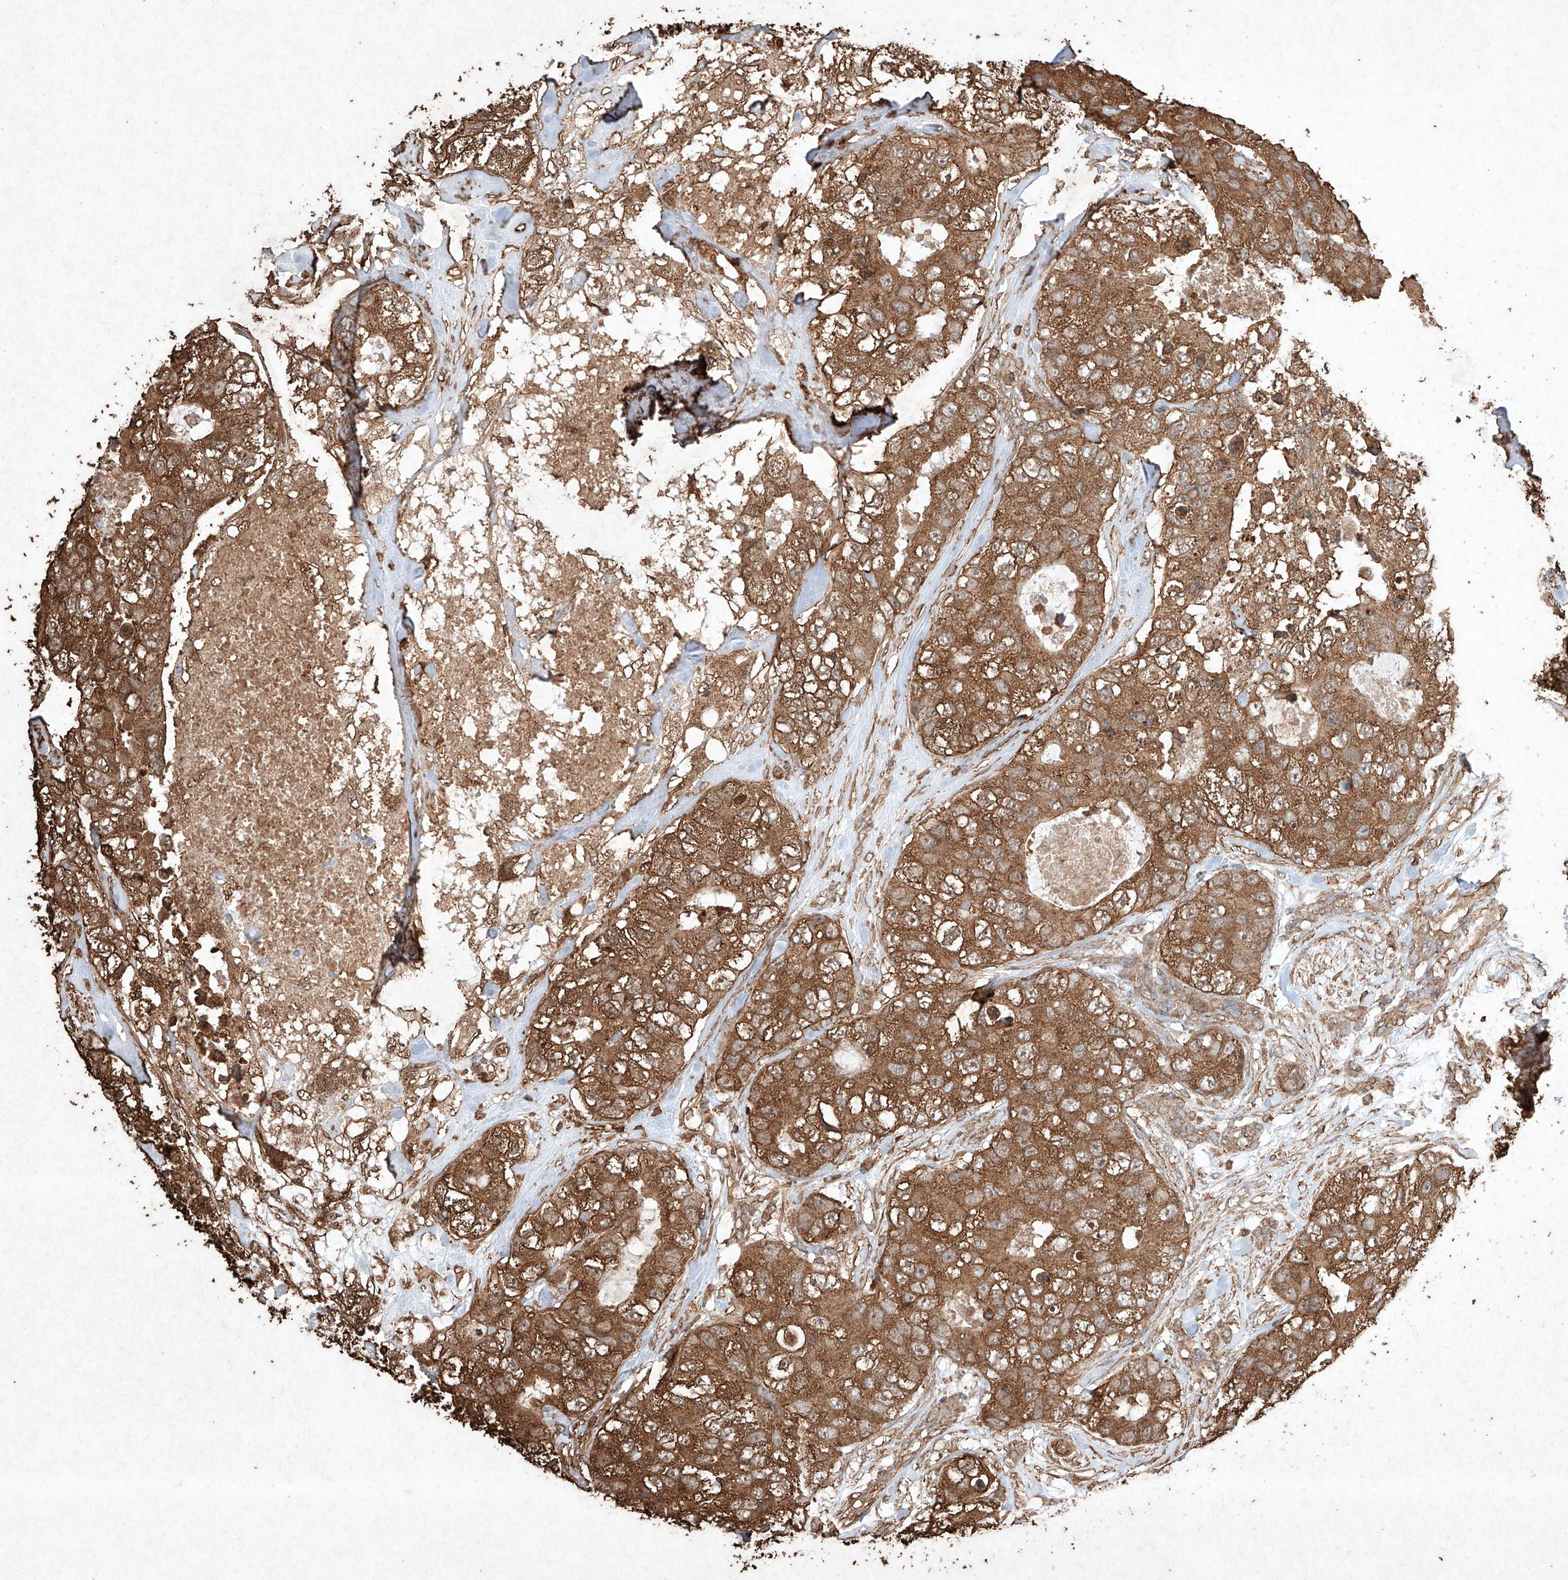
{"staining": {"intensity": "strong", "quantity": ">75%", "location": "cytoplasmic/membranous"}, "tissue": "breast cancer", "cell_type": "Tumor cells", "image_type": "cancer", "snomed": [{"axis": "morphology", "description": "Duct carcinoma"}, {"axis": "topography", "description": "Breast"}], "caption": "Immunohistochemical staining of breast infiltrating ductal carcinoma shows strong cytoplasmic/membranous protein staining in about >75% of tumor cells.", "gene": "M6PR", "patient": {"sex": "female", "age": 62}}